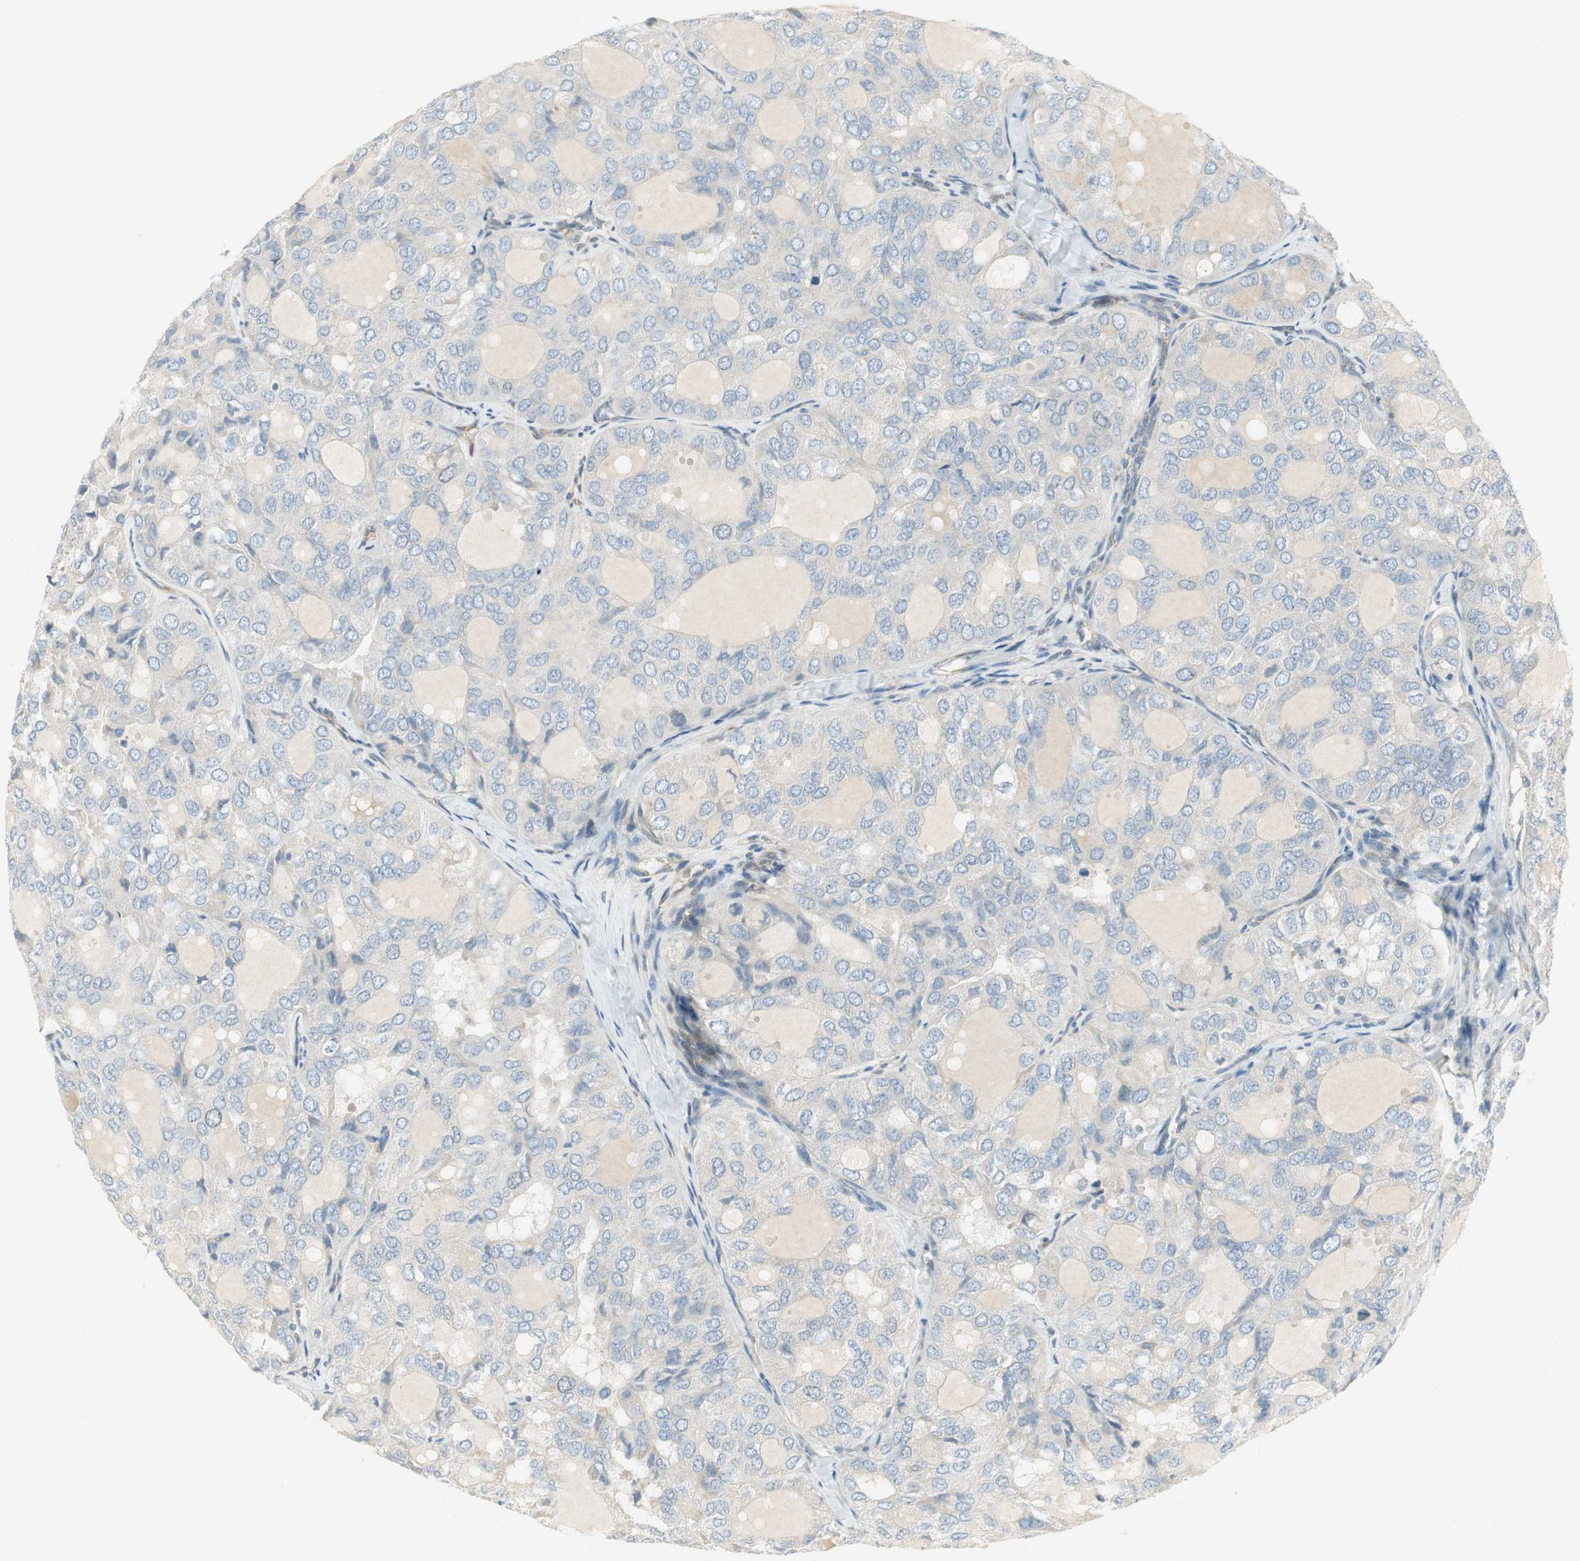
{"staining": {"intensity": "negative", "quantity": "none", "location": "none"}, "tissue": "thyroid cancer", "cell_type": "Tumor cells", "image_type": "cancer", "snomed": [{"axis": "morphology", "description": "Follicular adenoma carcinoma, NOS"}, {"axis": "topography", "description": "Thyroid gland"}], "caption": "Immunohistochemistry image of human follicular adenoma carcinoma (thyroid) stained for a protein (brown), which reveals no expression in tumor cells.", "gene": "STON1-GTF2A1L", "patient": {"sex": "male", "age": 75}}